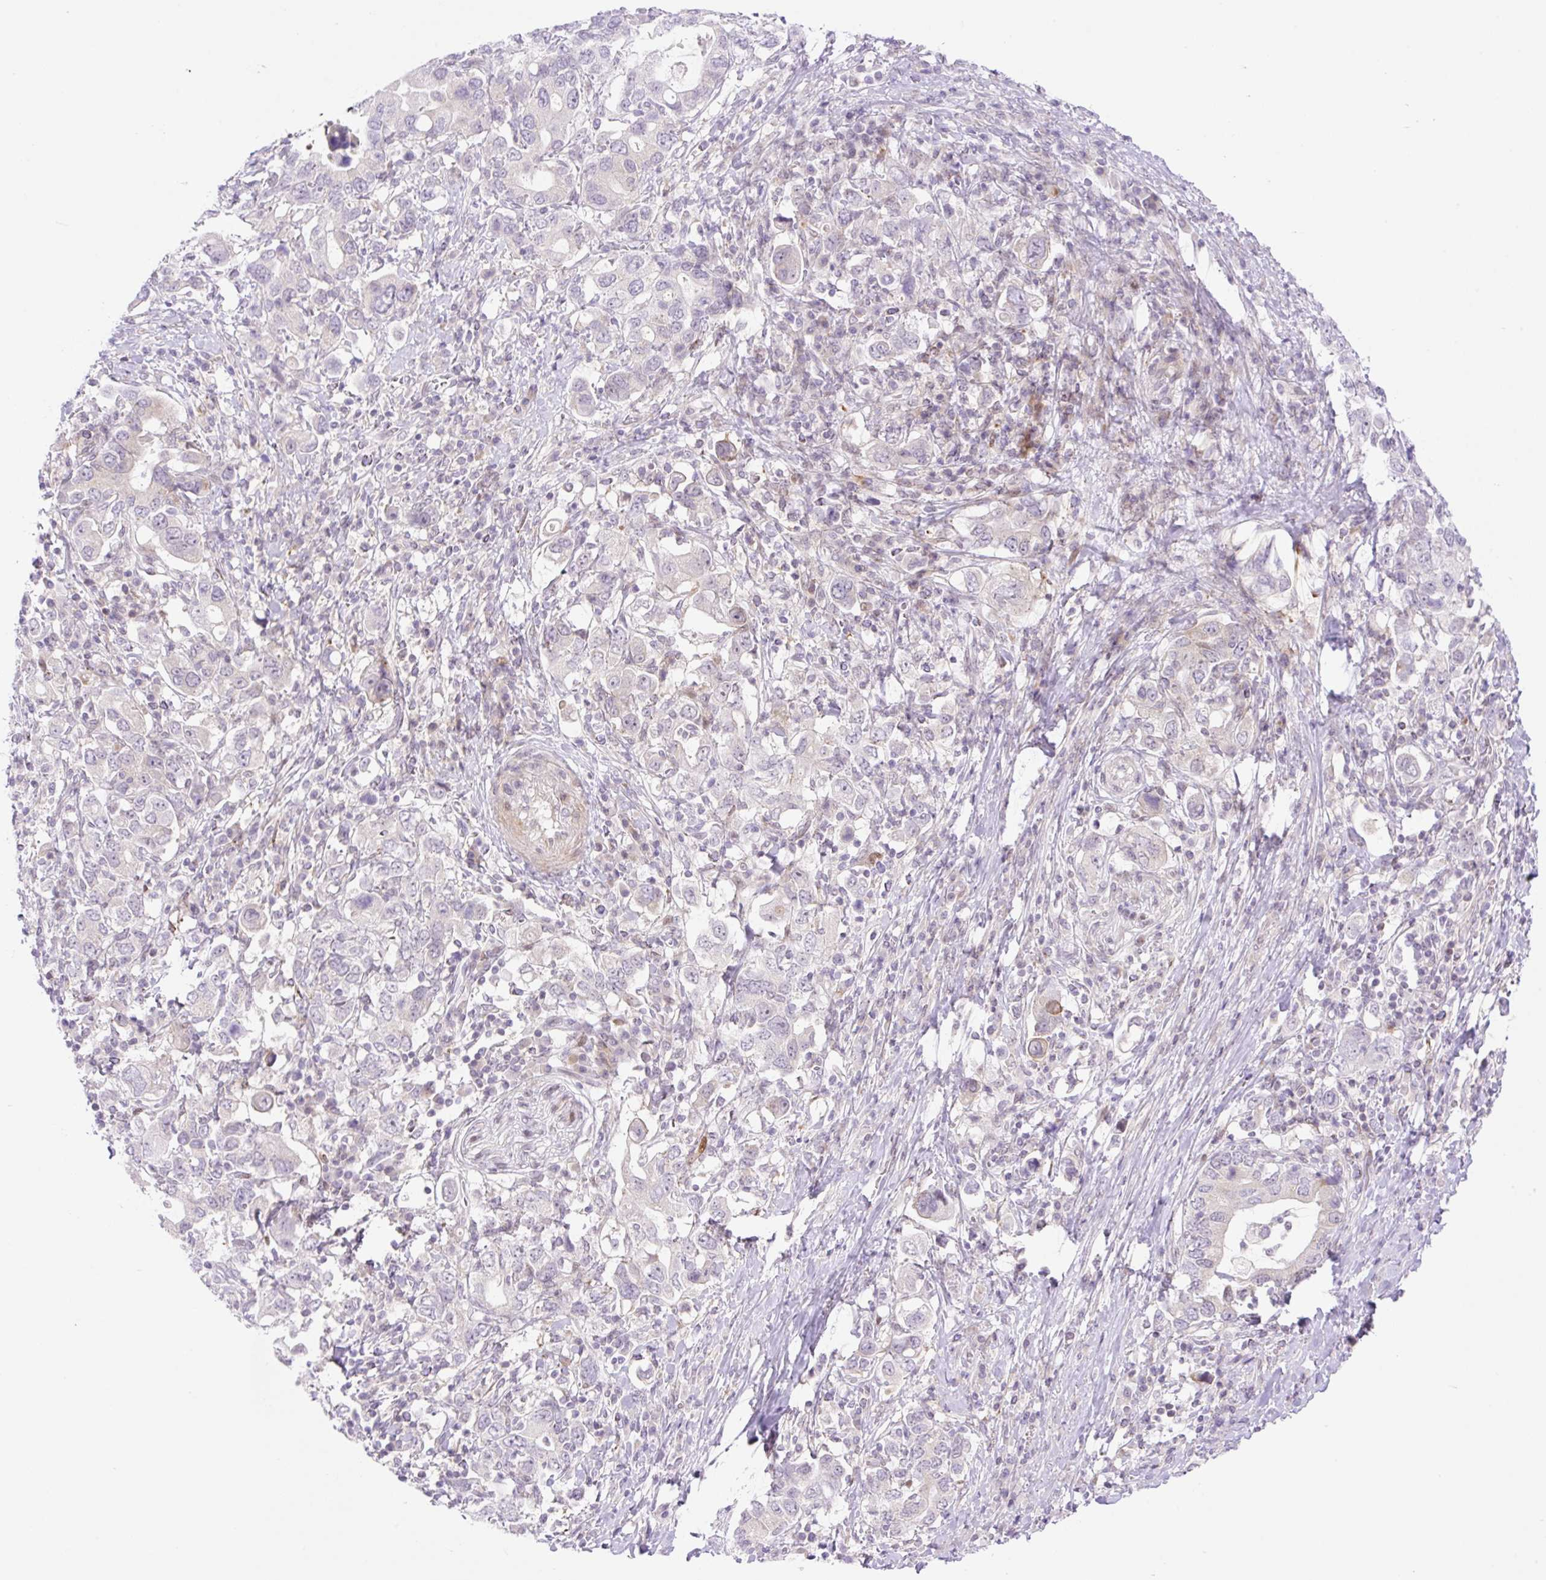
{"staining": {"intensity": "negative", "quantity": "none", "location": "none"}, "tissue": "stomach cancer", "cell_type": "Tumor cells", "image_type": "cancer", "snomed": [{"axis": "morphology", "description": "Adenocarcinoma, NOS"}, {"axis": "topography", "description": "Stomach, upper"}, {"axis": "topography", "description": "Stomach"}], "caption": "An immunohistochemistry (IHC) micrograph of stomach adenocarcinoma is shown. There is no staining in tumor cells of stomach adenocarcinoma.", "gene": "ZFP41", "patient": {"sex": "male", "age": 62}}